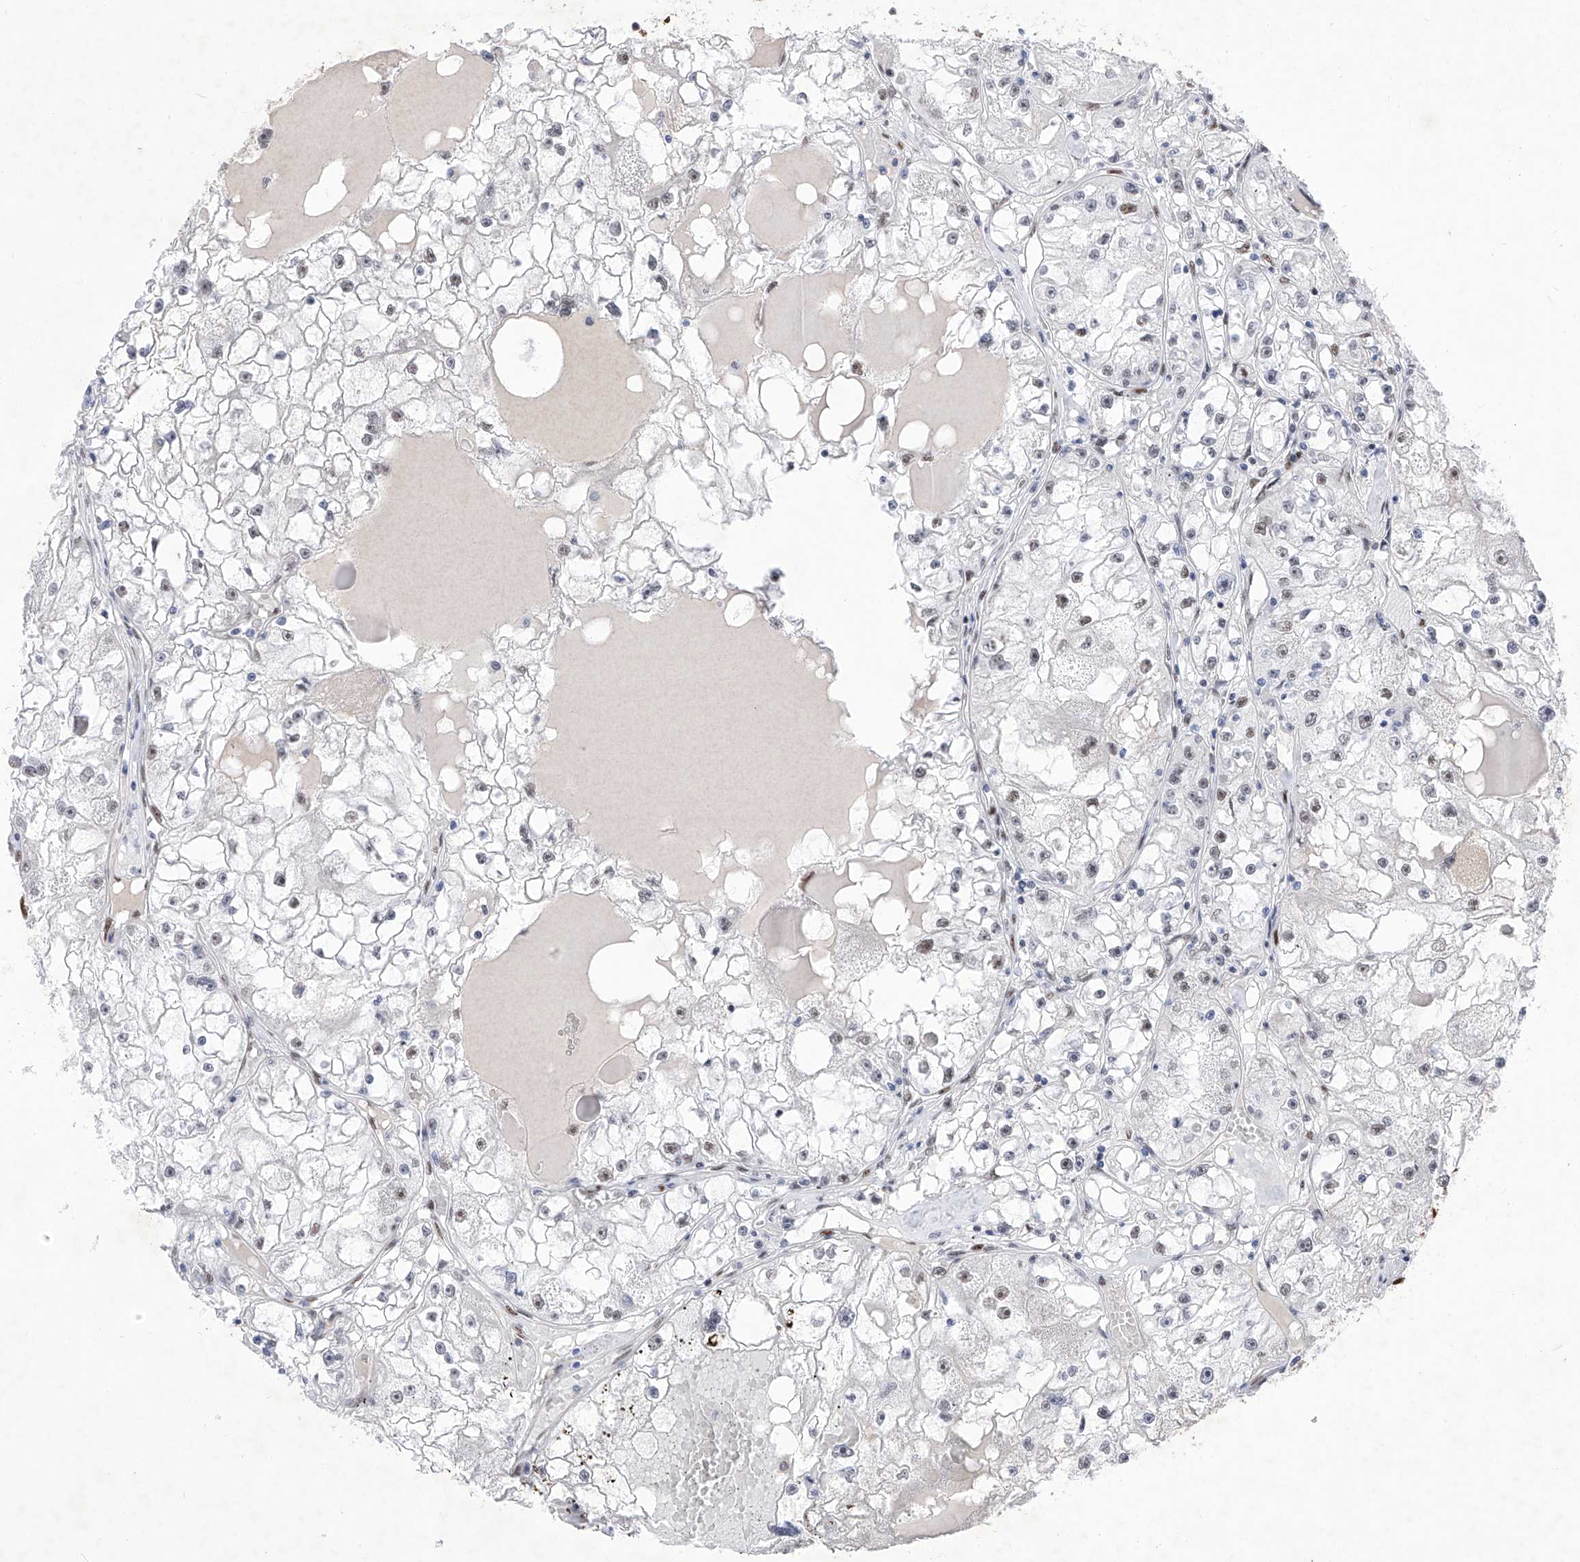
{"staining": {"intensity": "negative", "quantity": "none", "location": "none"}, "tissue": "renal cancer", "cell_type": "Tumor cells", "image_type": "cancer", "snomed": [{"axis": "morphology", "description": "Adenocarcinoma, NOS"}, {"axis": "topography", "description": "Kidney"}], "caption": "Tumor cells are negative for protein expression in human renal cancer. Nuclei are stained in blue.", "gene": "ATN1", "patient": {"sex": "male", "age": 56}}